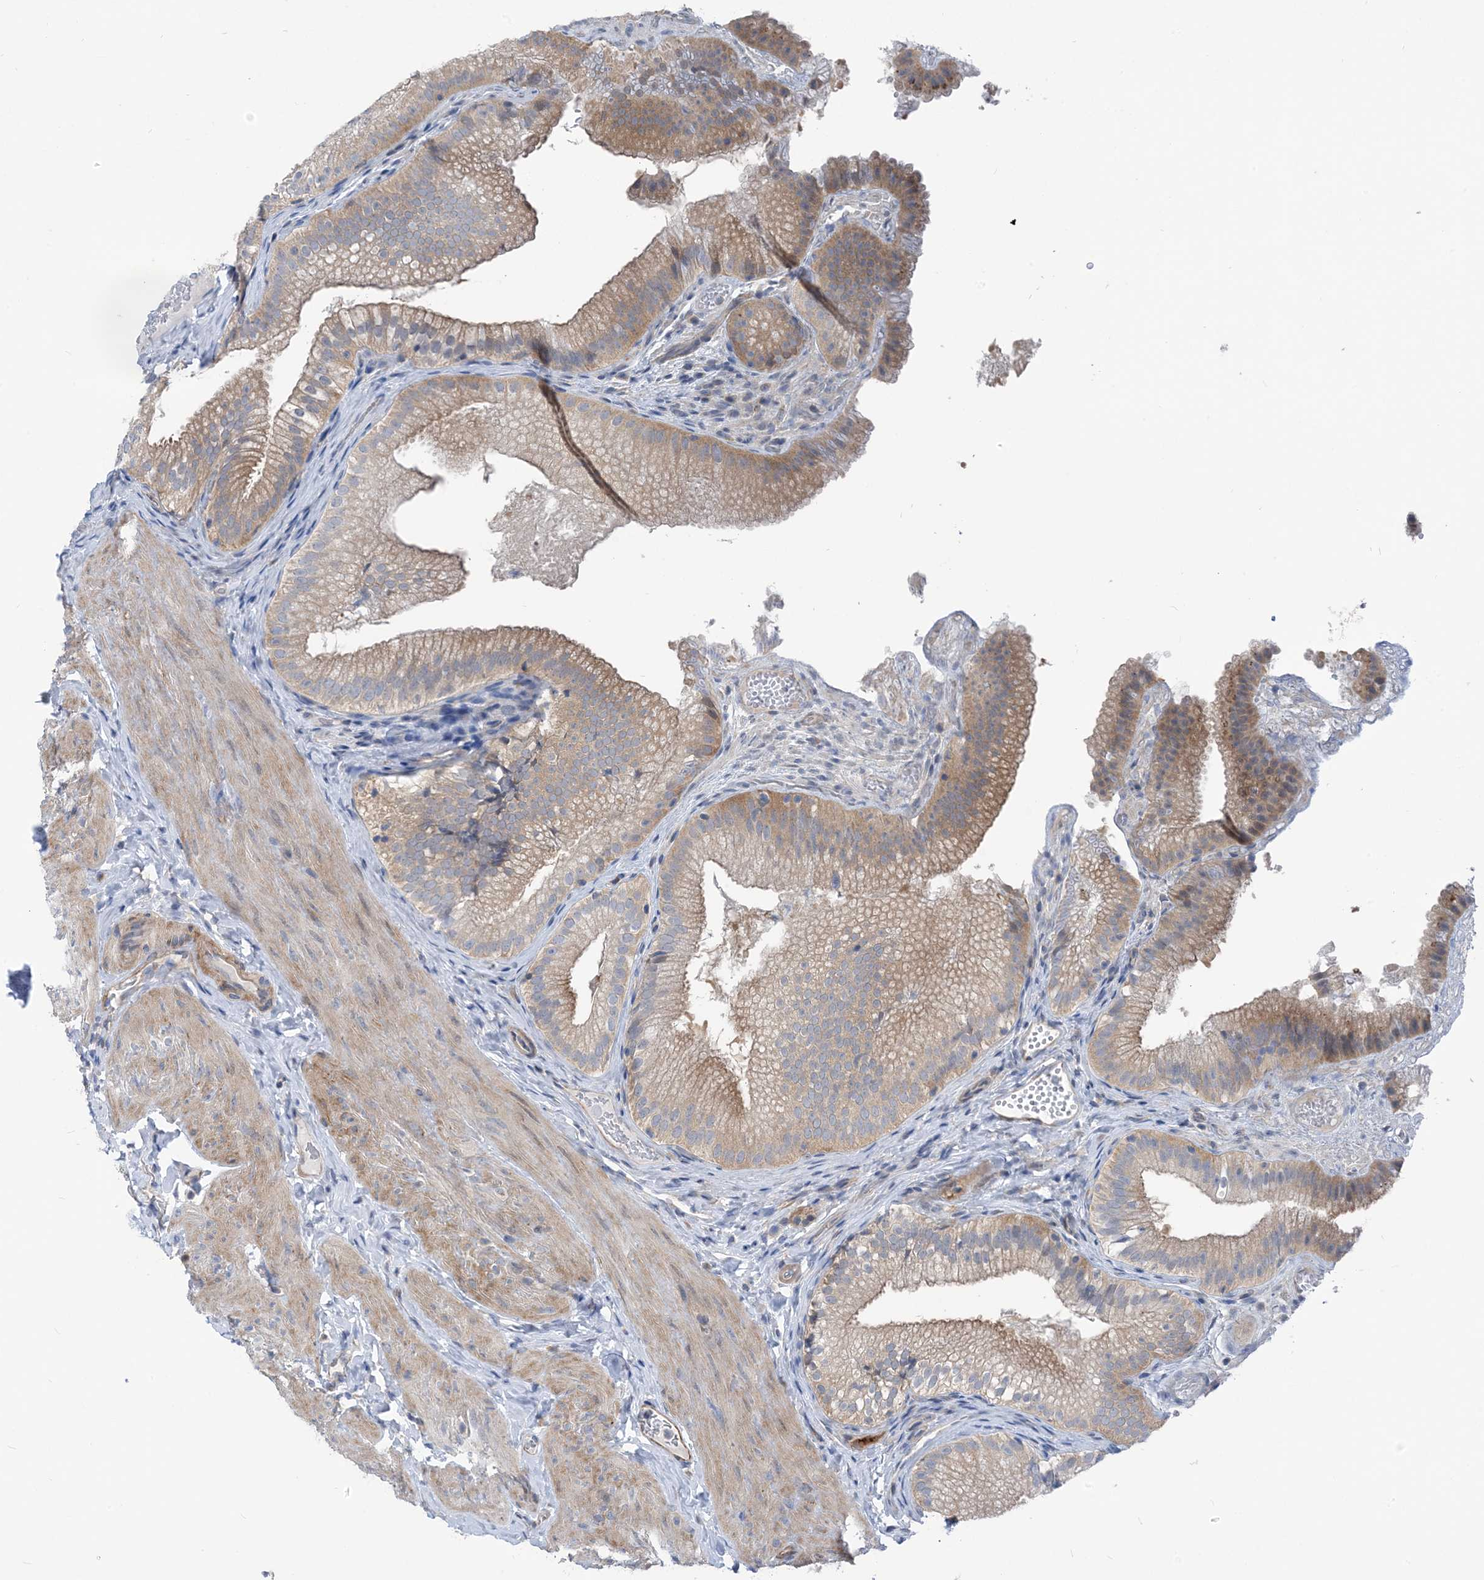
{"staining": {"intensity": "moderate", "quantity": "25%-75%", "location": "cytoplasmic/membranous"}, "tissue": "gallbladder", "cell_type": "Glandular cells", "image_type": "normal", "snomed": [{"axis": "morphology", "description": "Normal tissue, NOS"}, {"axis": "topography", "description": "Gallbladder"}], "caption": "Immunohistochemistry (DAB) staining of benign human gallbladder shows moderate cytoplasmic/membranous protein expression in about 25%-75% of glandular cells. Immunohistochemistry (ihc) stains the protein of interest in brown and the nuclei are stained blue.", "gene": "PLEKHA3", "patient": {"sex": "female", "age": 30}}